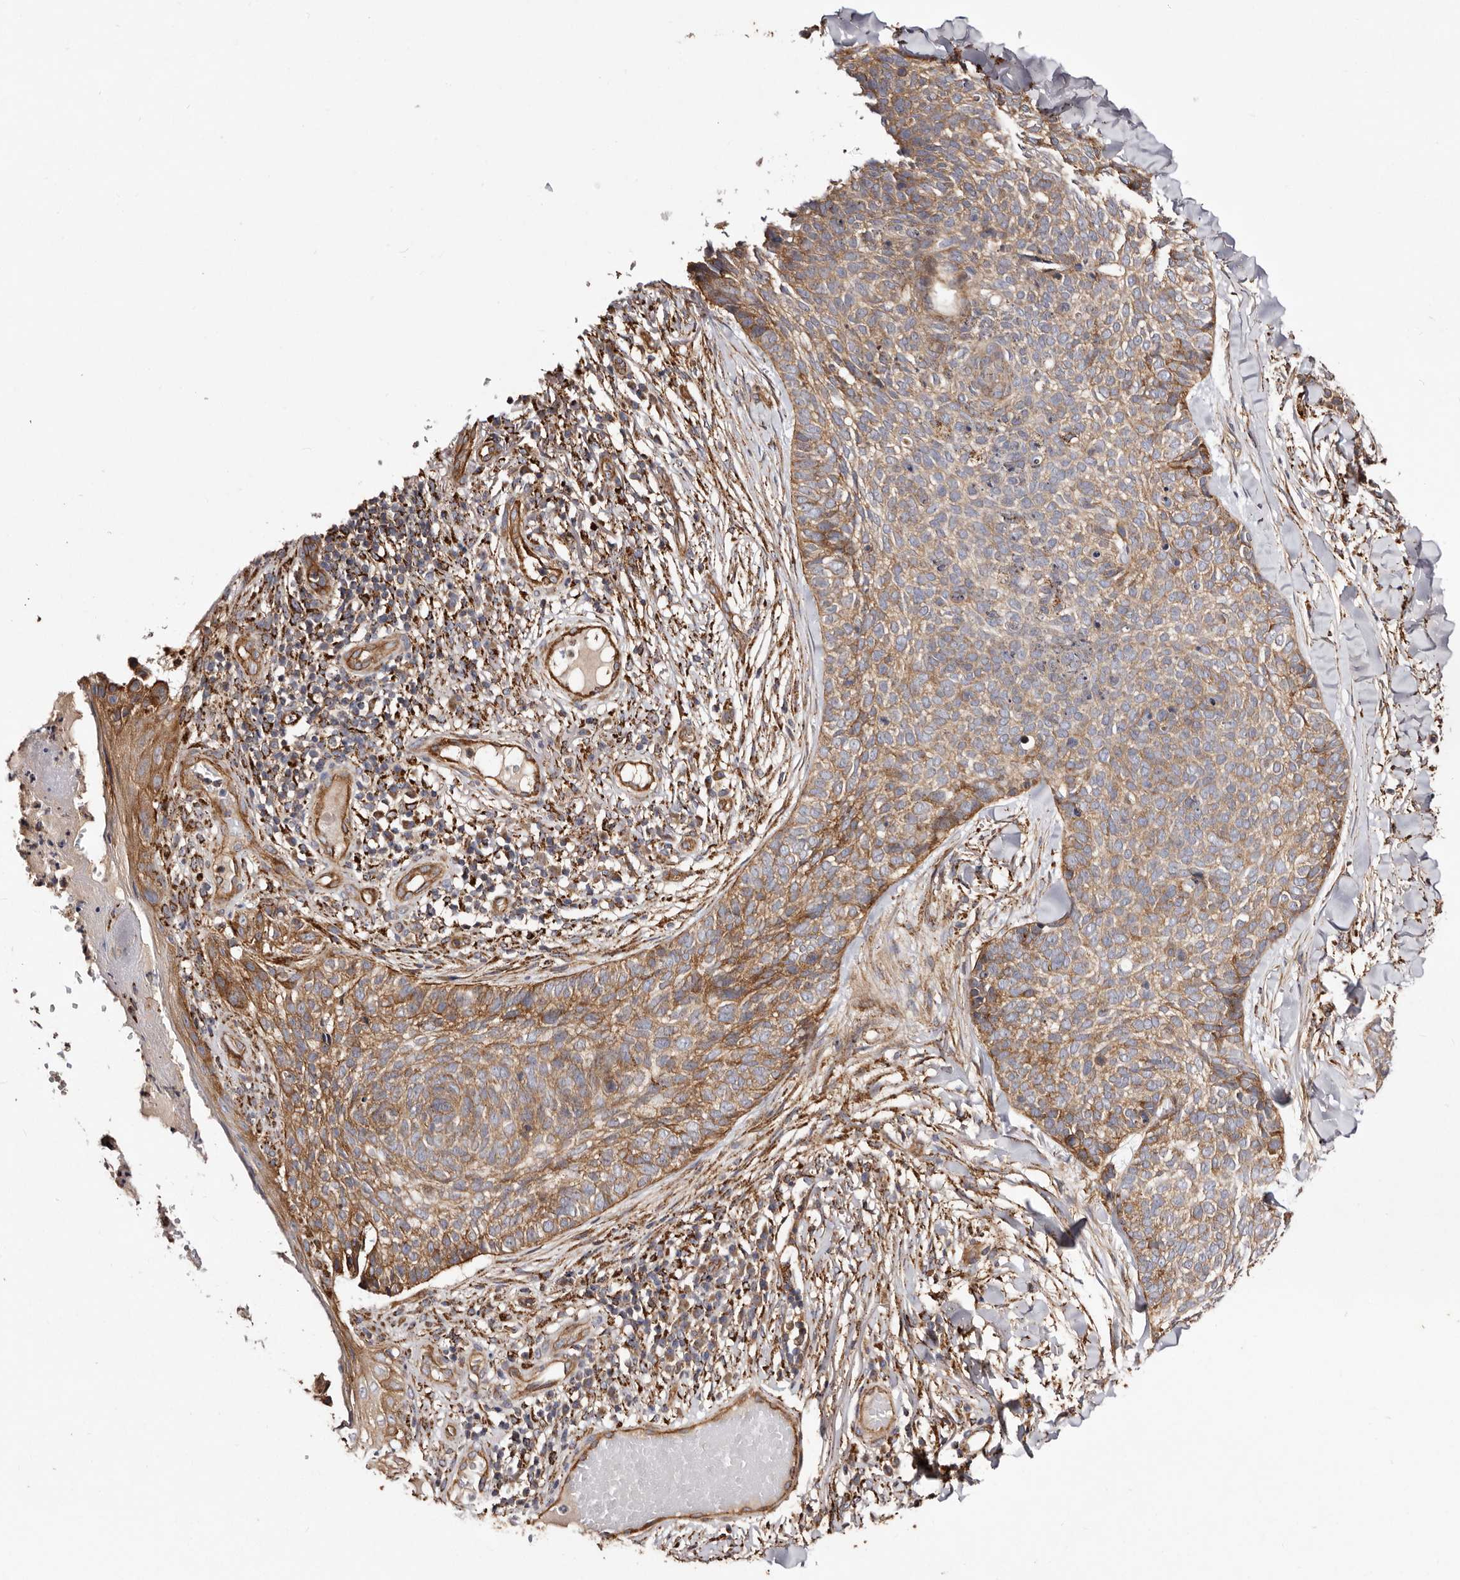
{"staining": {"intensity": "moderate", "quantity": ">75%", "location": "cytoplasmic/membranous"}, "tissue": "skin cancer", "cell_type": "Tumor cells", "image_type": "cancer", "snomed": [{"axis": "morphology", "description": "Normal tissue, NOS"}, {"axis": "morphology", "description": "Basal cell carcinoma"}, {"axis": "topography", "description": "Skin"}], "caption": "Immunohistochemical staining of skin cancer shows moderate cytoplasmic/membranous protein positivity in approximately >75% of tumor cells.", "gene": "LUZP1", "patient": {"sex": "male", "age": 67}}